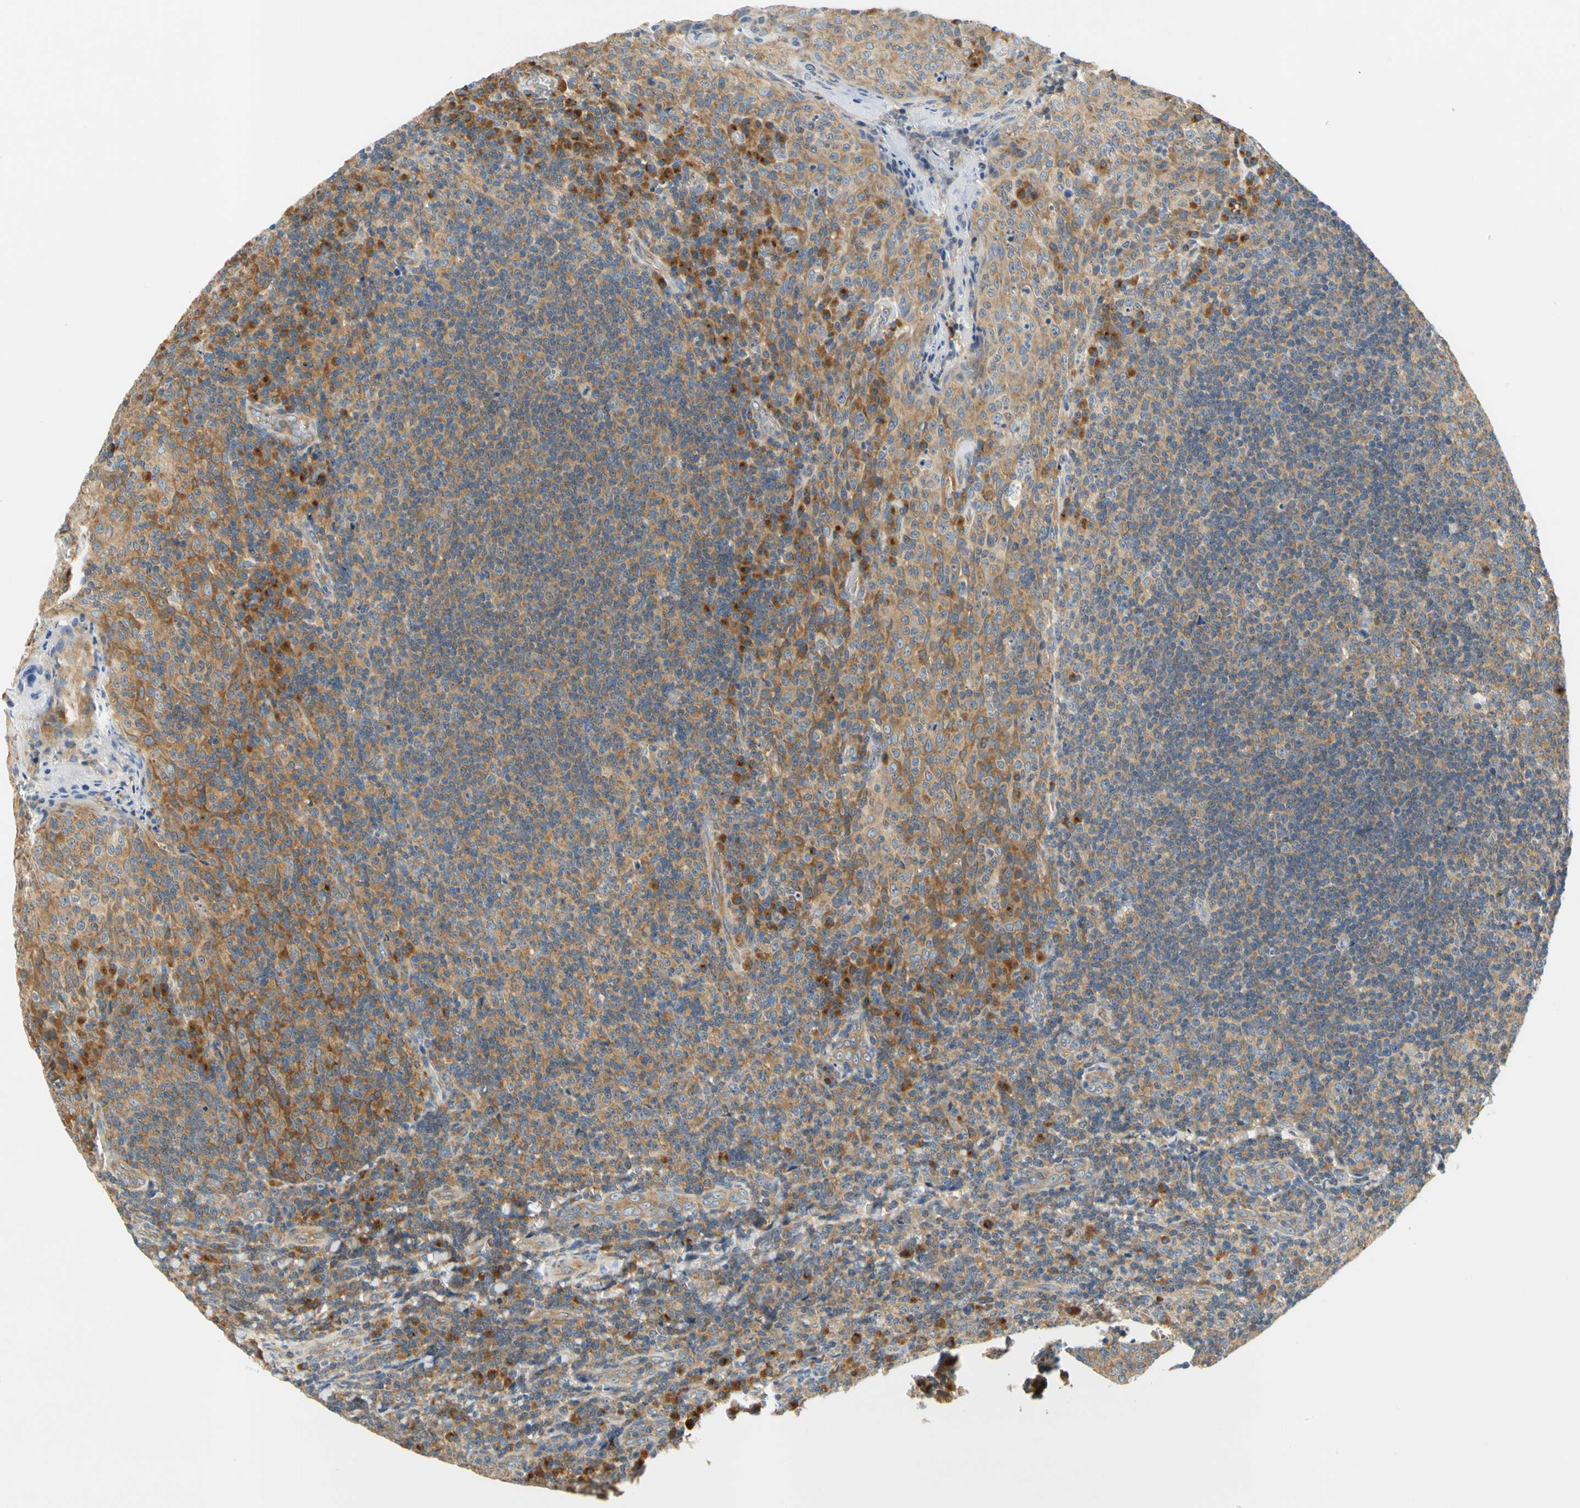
{"staining": {"intensity": "moderate", "quantity": ">75%", "location": "cytoplasmic/membranous"}, "tissue": "tonsil", "cell_type": "Germinal center cells", "image_type": "normal", "snomed": [{"axis": "morphology", "description": "Normal tissue, NOS"}, {"axis": "topography", "description": "Tonsil"}], "caption": "Immunohistochemistry of normal tonsil exhibits medium levels of moderate cytoplasmic/membranous expression in approximately >75% of germinal center cells. The staining was performed using DAB (3,3'-diaminobenzidine), with brown indicating positive protein expression. Nuclei are stained blue with hematoxylin.", "gene": "LRRC47", "patient": {"sex": "male", "age": 17}}